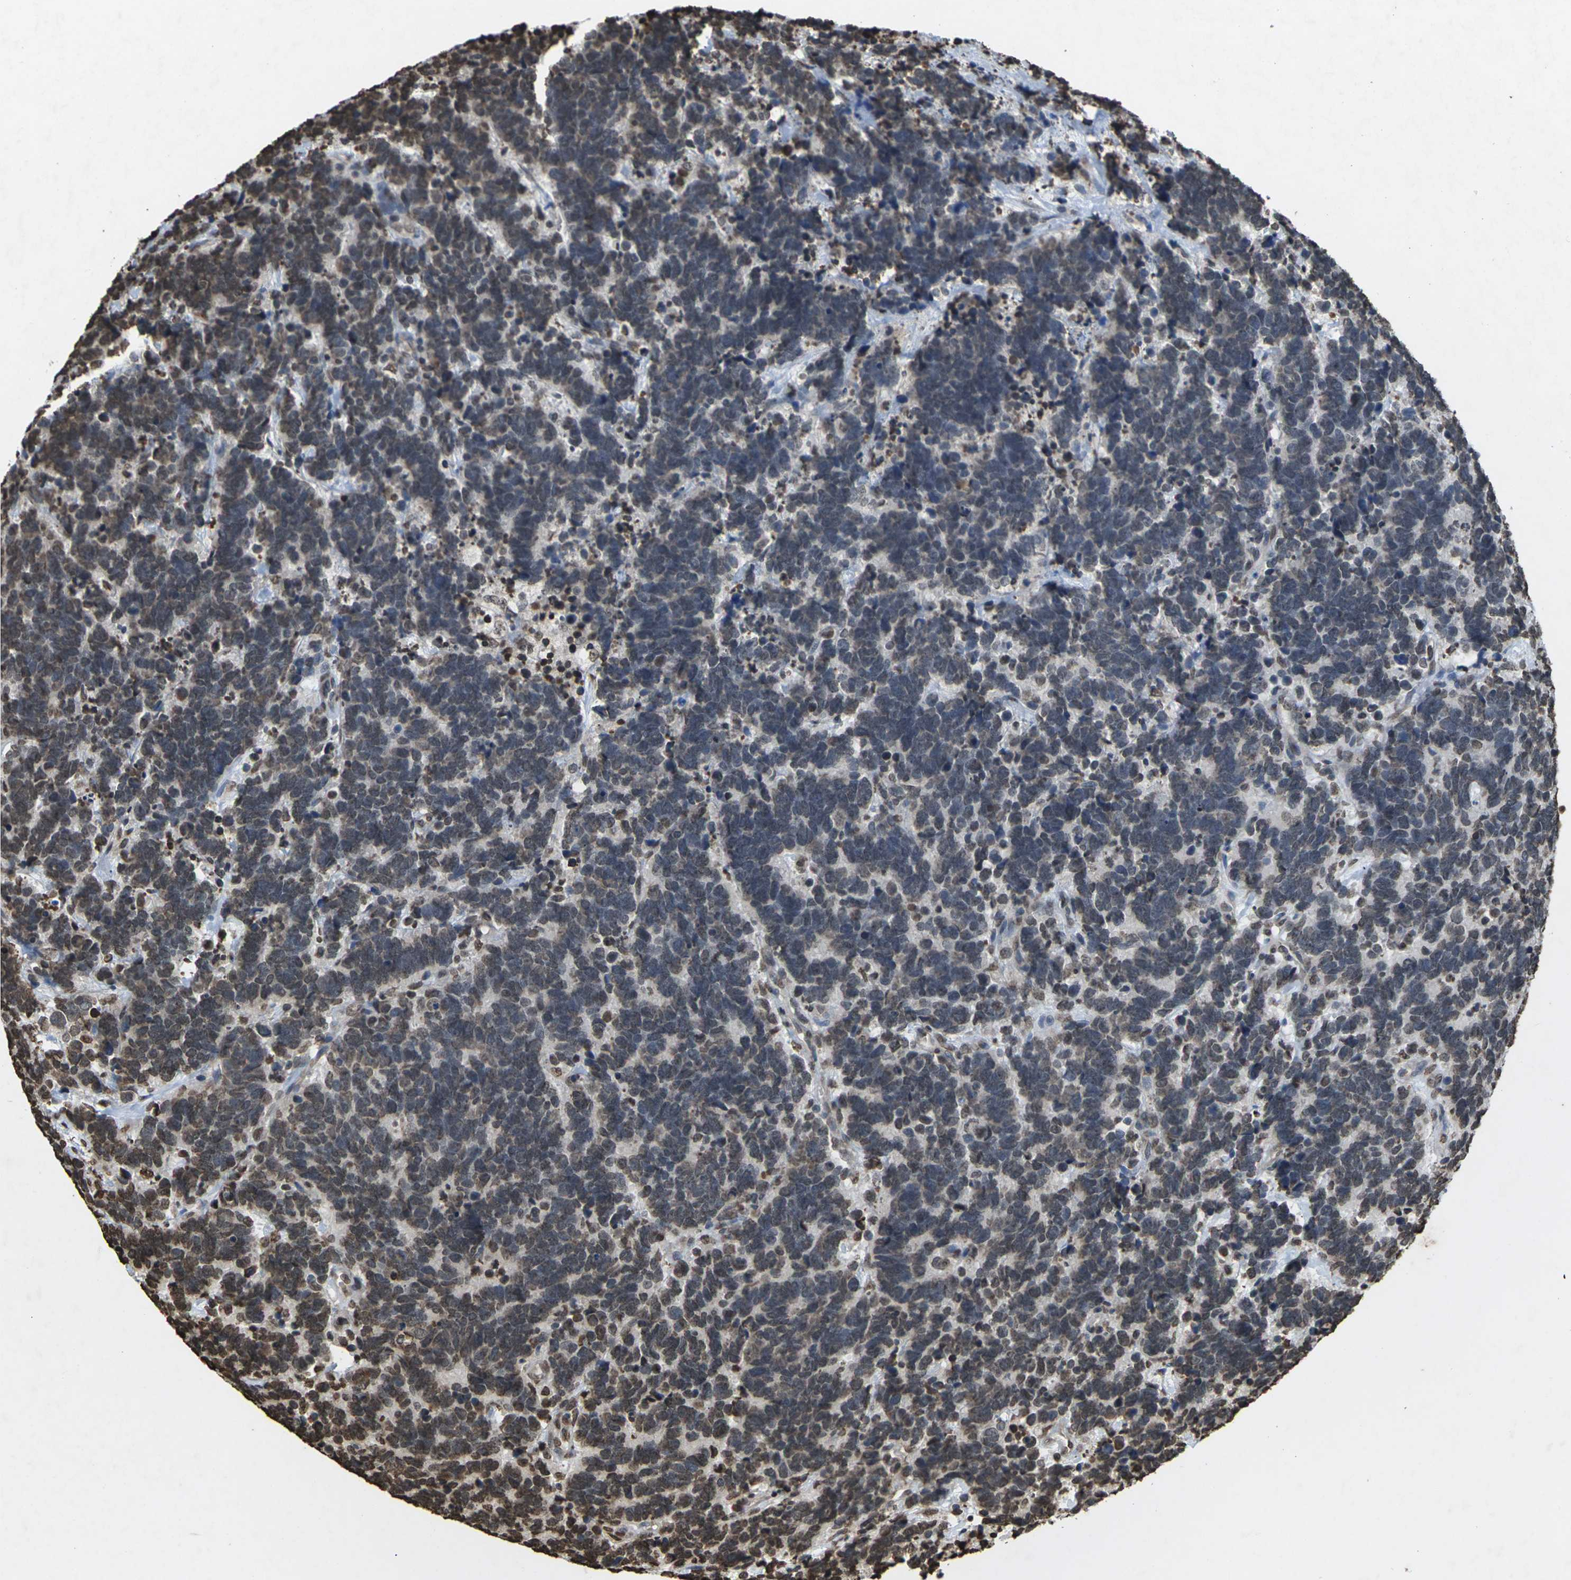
{"staining": {"intensity": "weak", "quantity": "25%-75%", "location": "nuclear"}, "tissue": "carcinoid", "cell_type": "Tumor cells", "image_type": "cancer", "snomed": [{"axis": "morphology", "description": "Carcinoma, NOS"}, {"axis": "morphology", "description": "Carcinoid, malignant, NOS"}, {"axis": "topography", "description": "Urinary bladder"}], "caption": "Protein staining by IHC shows weak nuclear staining in approximately 25%-75% of tumor cells in carcinoma.", "gene": "EMSY", "patient": {"sex": "male", "age": 57}}